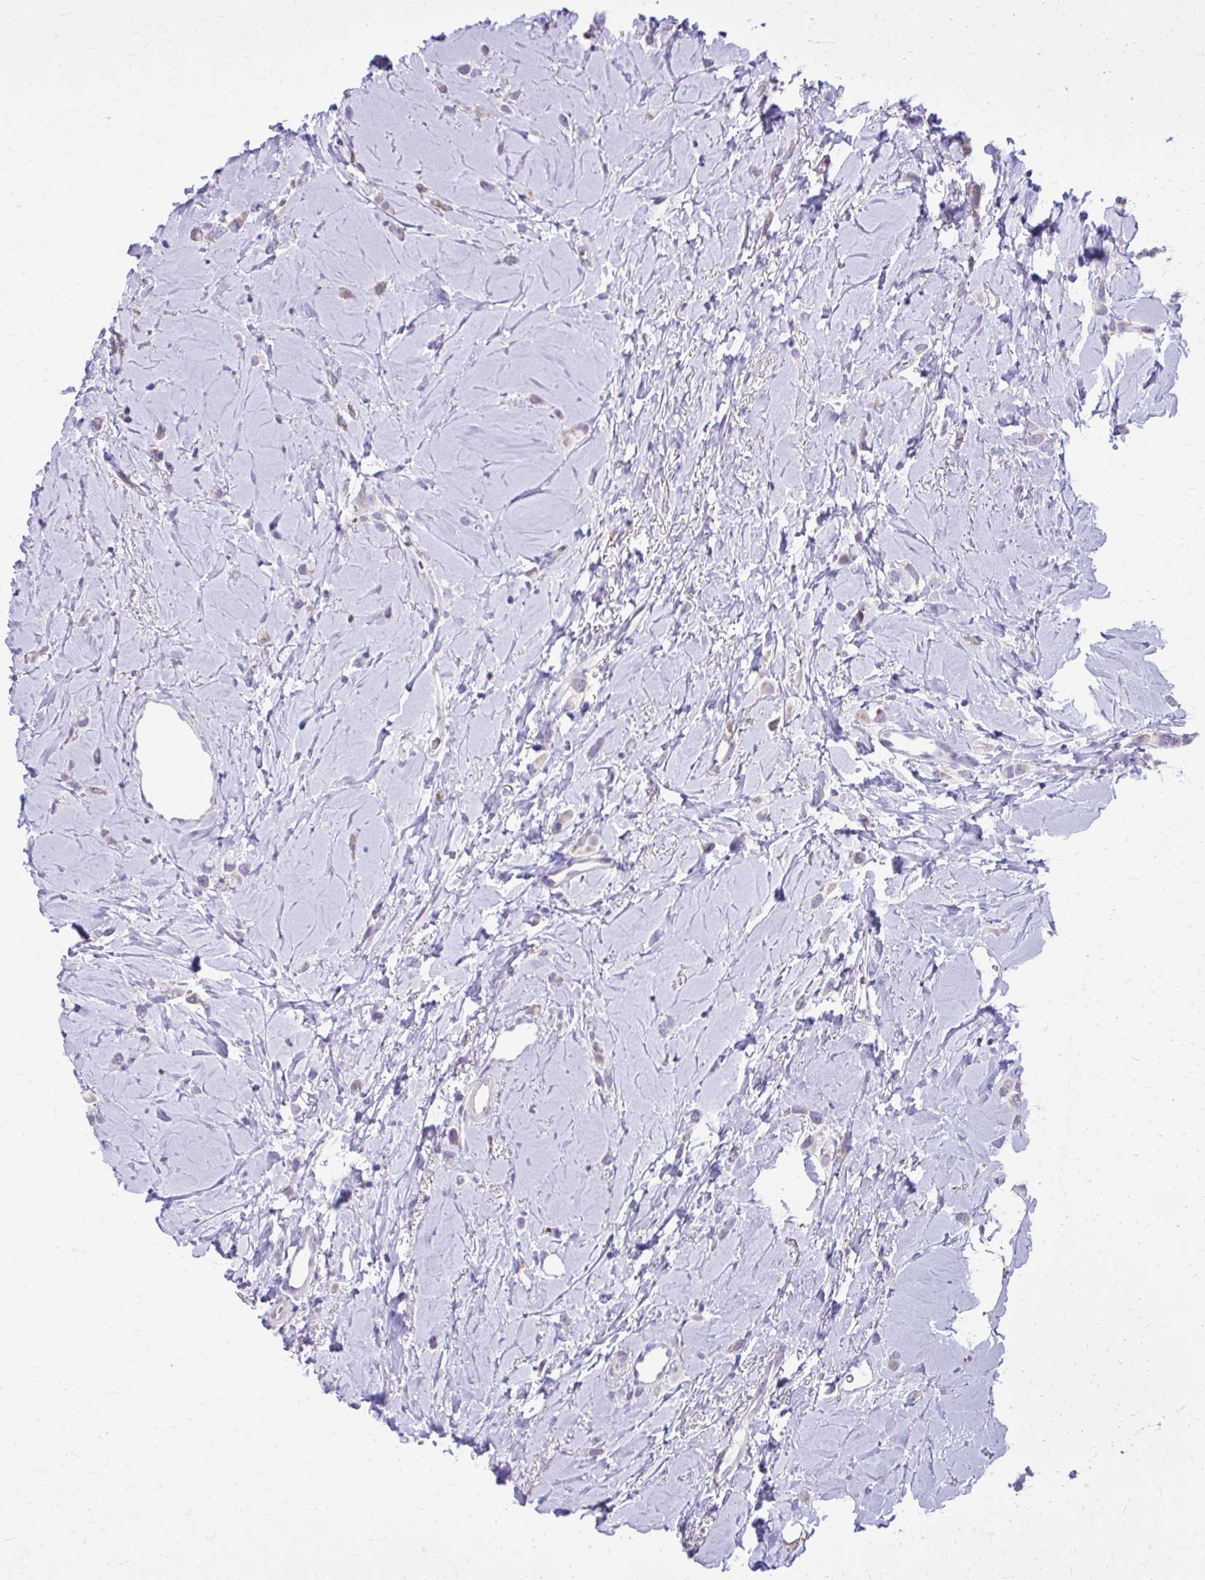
{"staining": {"intensity": "weak", "quantity": "<25%", "location": "cytoplasmic/membranous"}, "tissue": "breast cancer", "cell_type": "Tumor cells", "image_type": "cancer", "snomed": [{"axis": "morphology", "description": "Lobular carcinoma"}, {"axis": "topography", "description": "Breast"}], "caption": "High magnification brightfield microscopy of breast lobular carcinoma stained with DAB (3,3'-diaminobenzidine) (brown) and counterstained with hematoxylin (blue): tumor cells show no significant staining.", "gene": "CAT", "patient": {"sex": "female", "age": 66}}